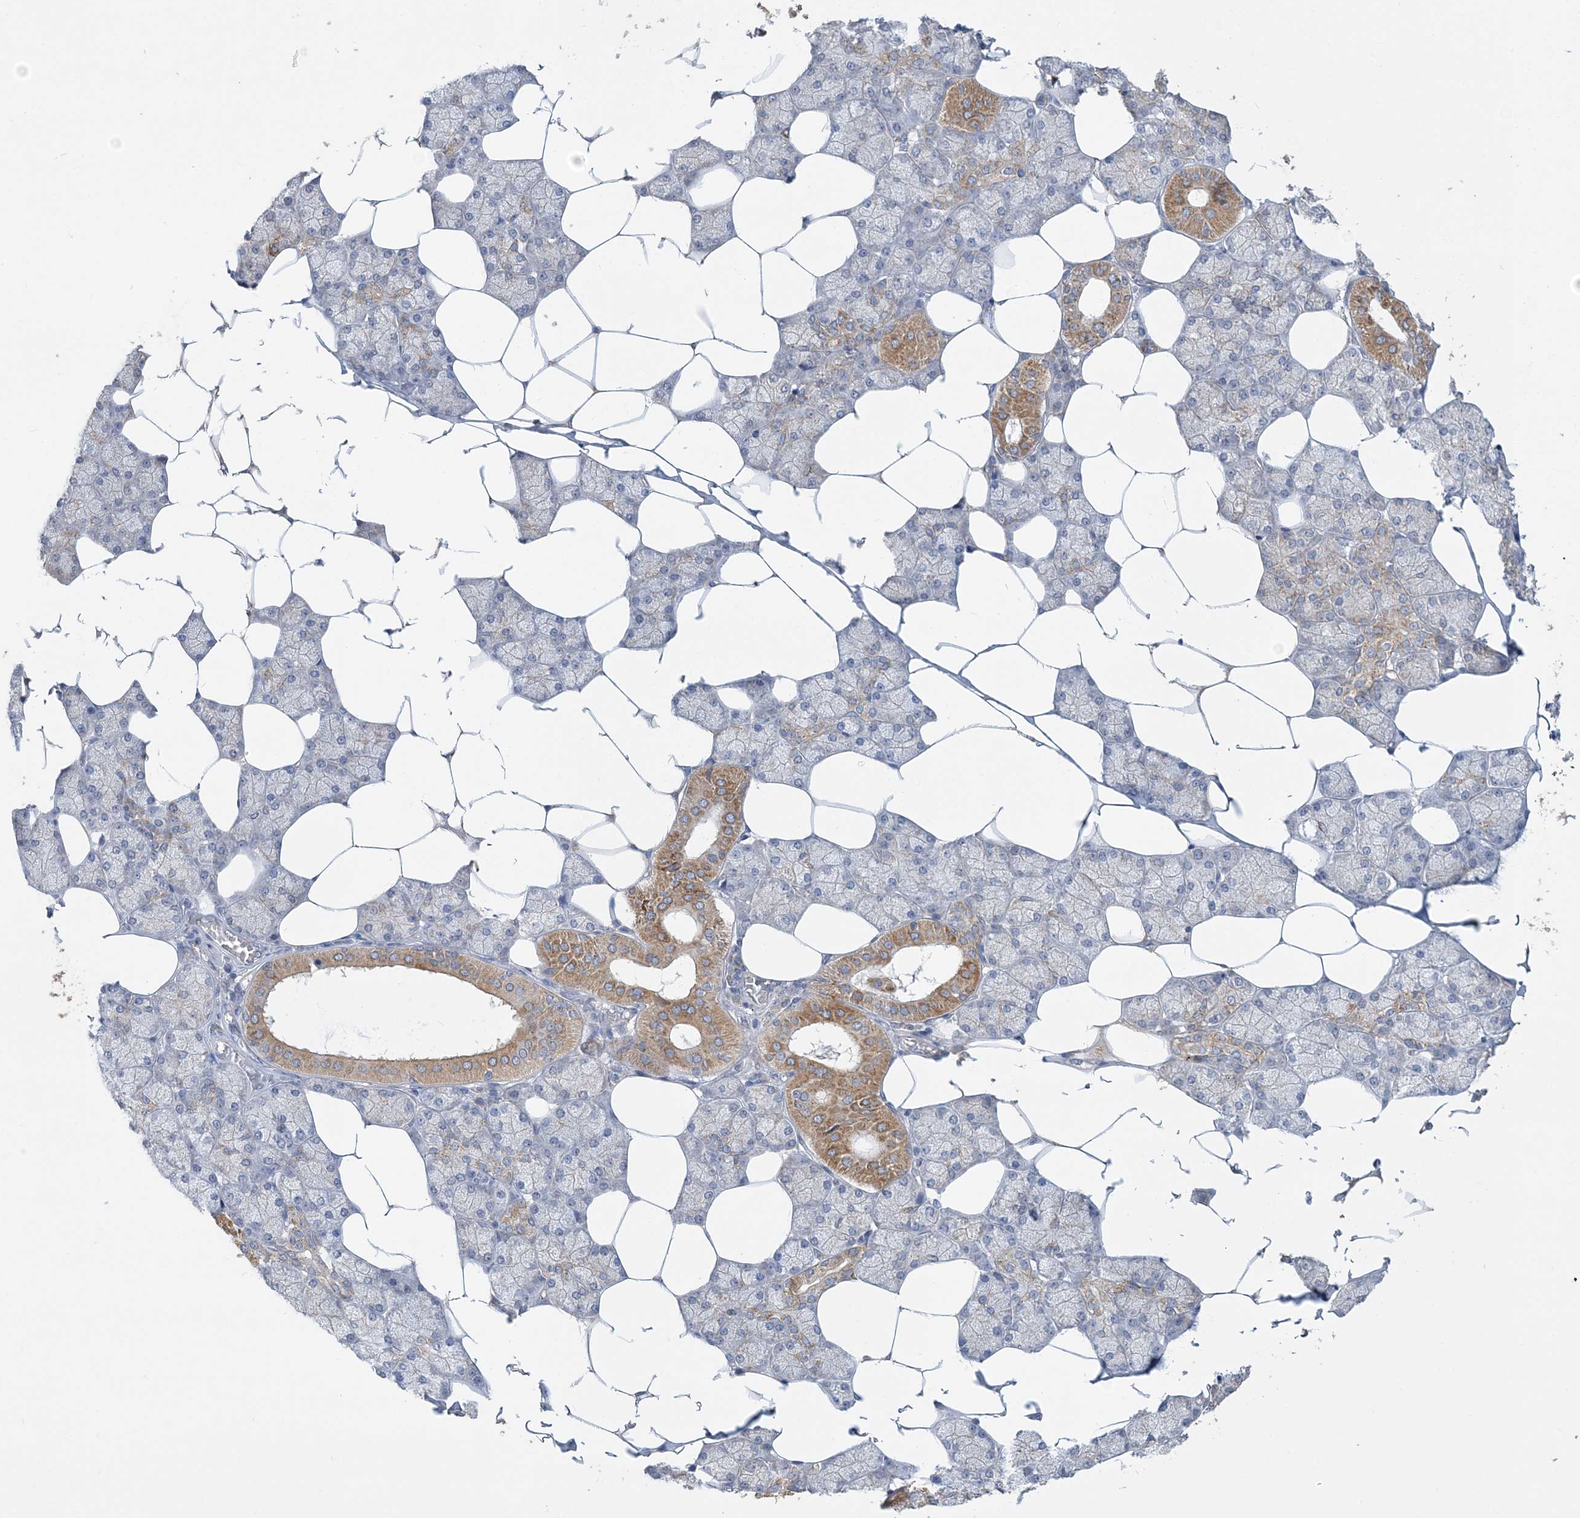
{"staining": {"intensity": "moderate", "quantity": "25%-75%", "location": "cytoplasmic/membranous"}, "tissue": "salivary gland", "cell_type": "Glandular cells", "image_type": "normal", "snomed": [{"axis": "morphology", "description": "Normal tissue, NOS"}, {"axis": "topography", "description": "Salivary gland"}], "caption": "Salivary gland stained with DAB (3,3'-diaminobenzidine) immunohistochemistry exhibits medium levels of moderate cytoplasmic/membranous expression in approximately 25%-75% of glandular cells. The protein is shown in brown color, while the nuclei are stained blue.", "gene": "FEZ2", "patient": {"sex": "male", "age": 62}}